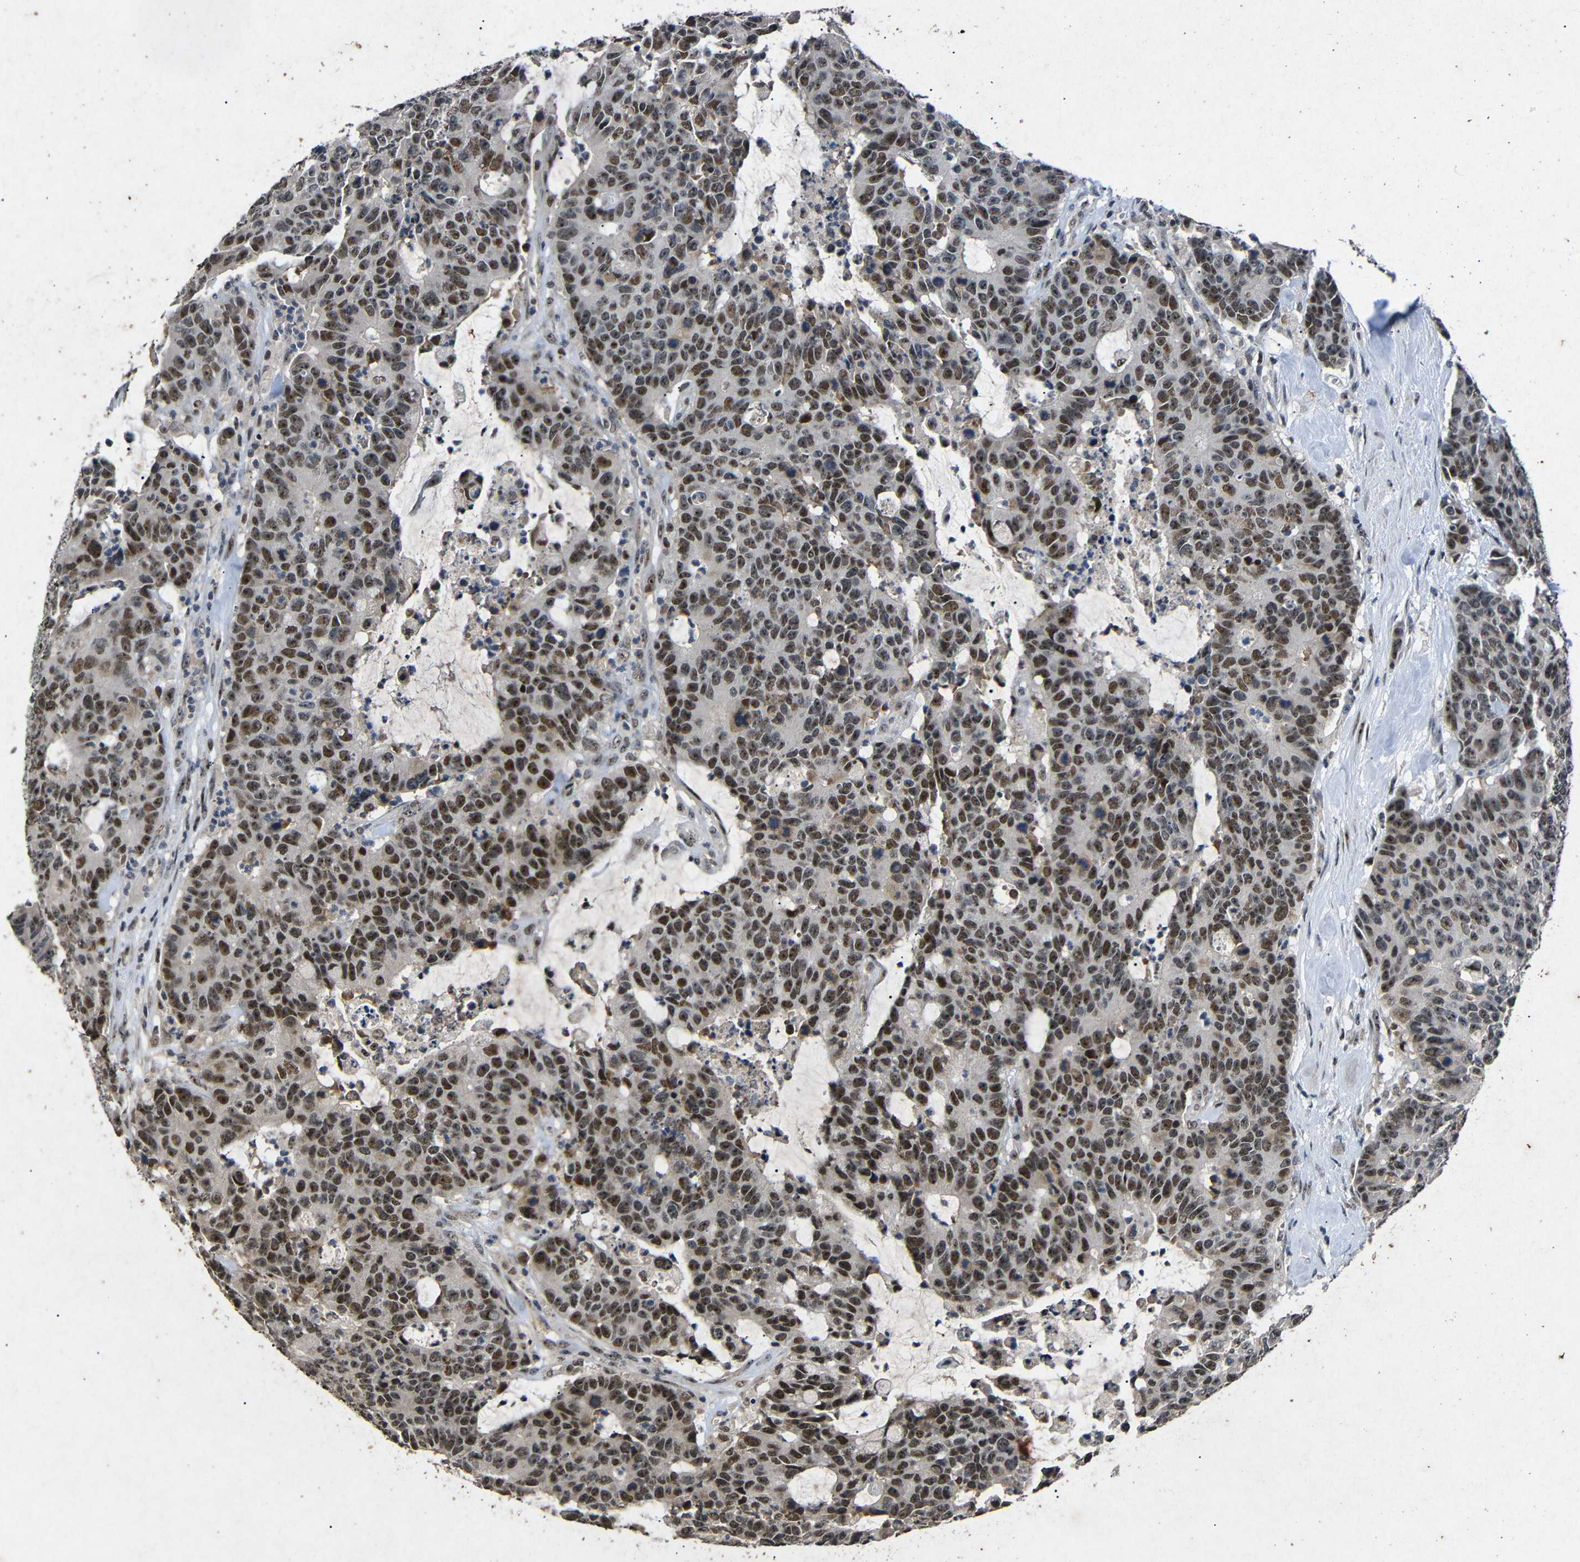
{"staining": {"intensity": "strong", "quantity": ">75%", "location": "nuclear"}, "tissue": "colorectal cancer", "cell_type": "Tumor cells", "image_type": "cancer", "snomed": [{"axis": "morphology", "description": "Adenocarcinoma, NOS"}, {"axis": "topography", "description": "Colon"}], "caption": "DAB immunohistochemical staining of adenocarcinoma (colorectal) shows strong nuclear protein expression in about >75% of tumor cells.", "gene": "PARN", "patient": {"sex": "female", "age": 86}}